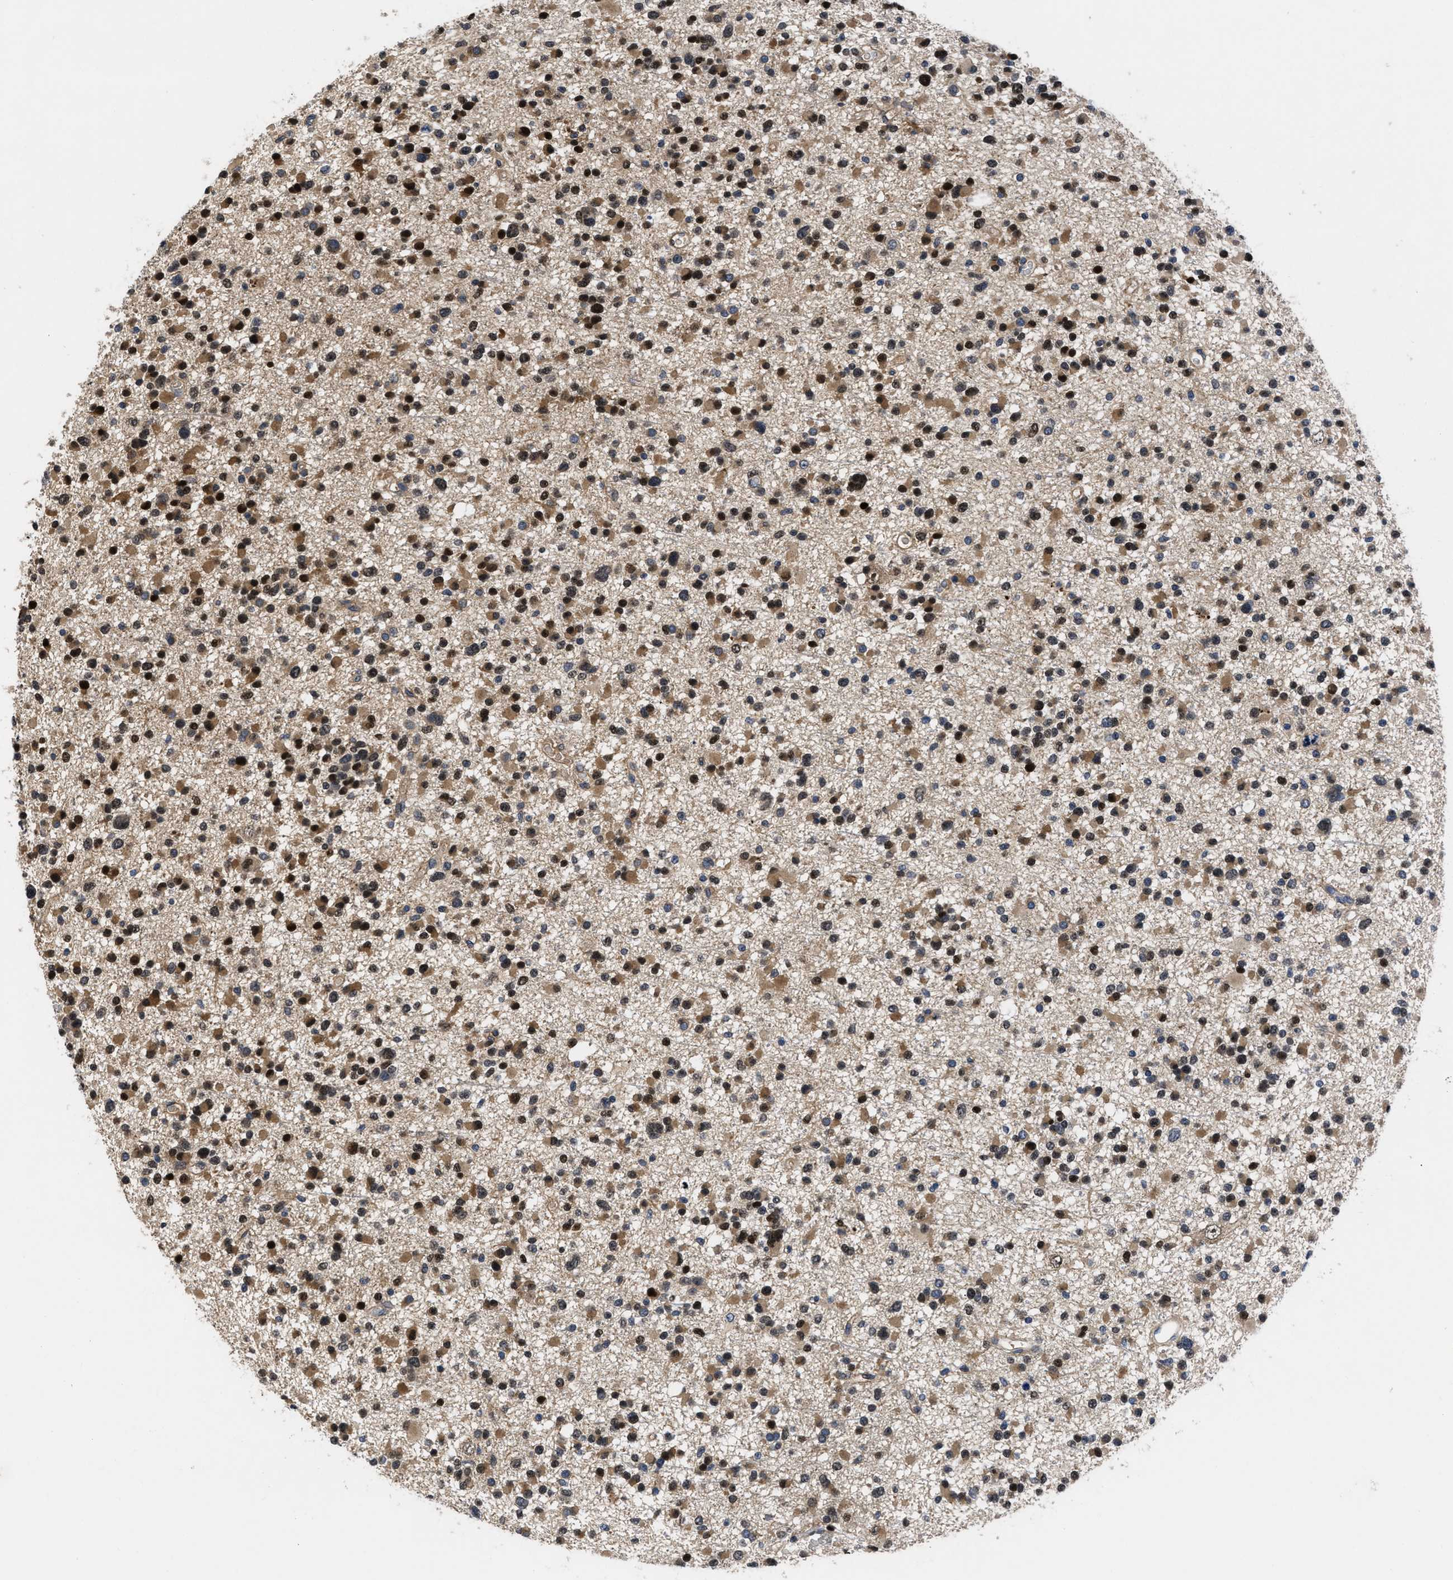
{"staining": {"intensity": "moderate", "quantity": ">75%", "location": "cytoplasmic/membranous,nuclear"}, "tissue": "glioma", "cell_type": "Tumor cells", "image_type": "cancer", "snomed": [{"axis": "morphology", "description": "Glioma, malignant, Low grade"}, {"axis": "topography", "description": "Brain"}], "caption": "This image demonstrates low-grade glioma (malignant) stained with IHC to label a protein in brown. The cytoplasmic/membranous and nuclear of tumor cells show moderate positivity for the protein. Nuclei are counter-stained blue.", "gene": "FAM200A", "patient": {"sex": "female", "age": 22}}